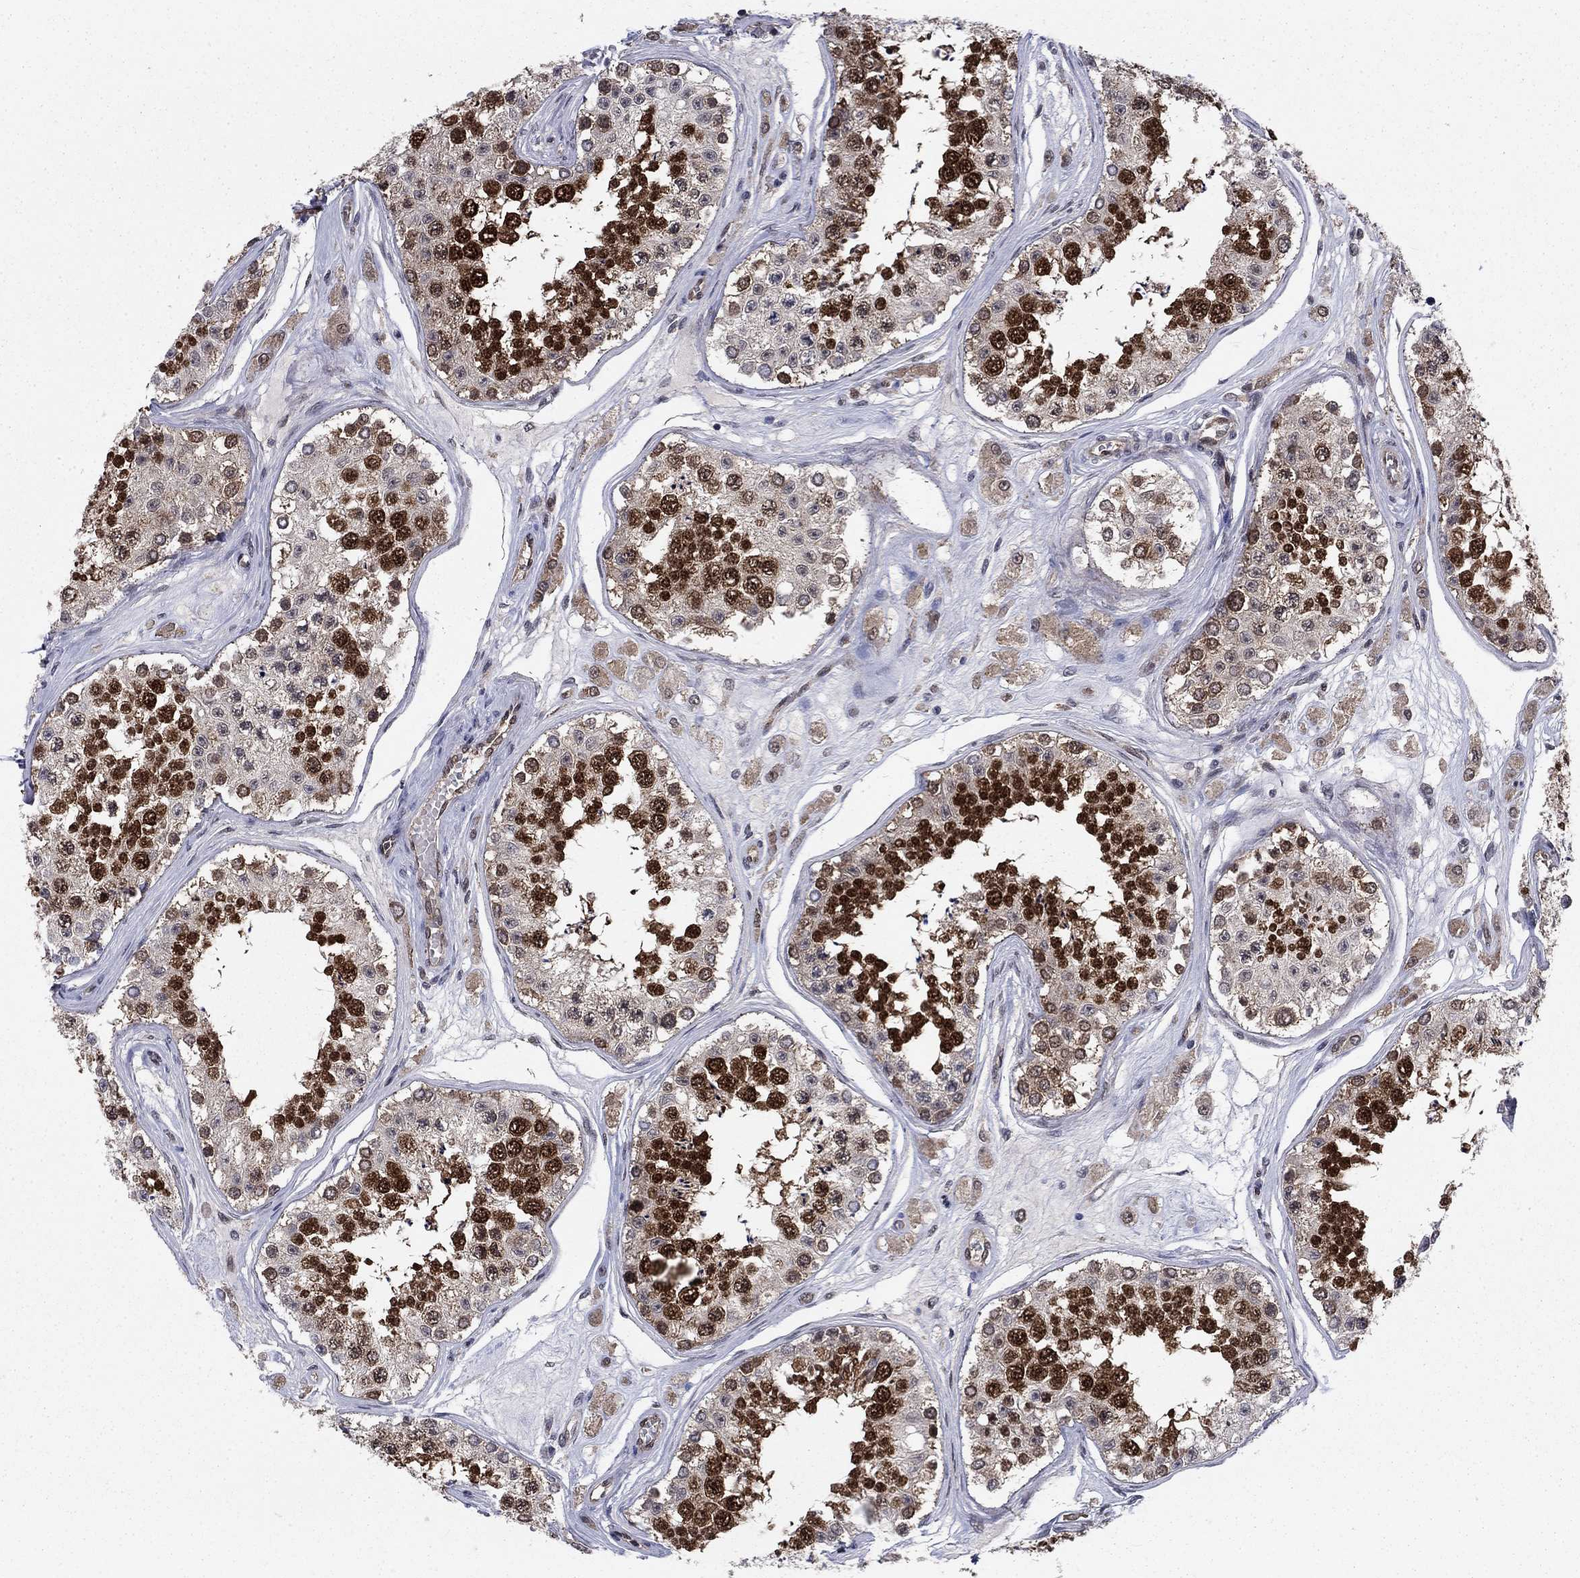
{"staining": {"intensity": "strong", "quantity": ">75%", "location": "nuclear"}, "tissue": "testis", "cell_type": "Cells in seminiferous ducts", "image_type": "normal", "snomed": [{"axis": "morphology", "description": "Normal tissue, NOS"}, {"axis": "topography", "description": "Testis"}], "caption": "IHC (DAB (3,3'-diaminobenzidine)) staining of unremarkable testis displays strong nuclear protein staining in approximately >75% of cells in seminiferous ducts.", "gene": "DNAJA1", "patient": {"sex": "male", "age": 25}}